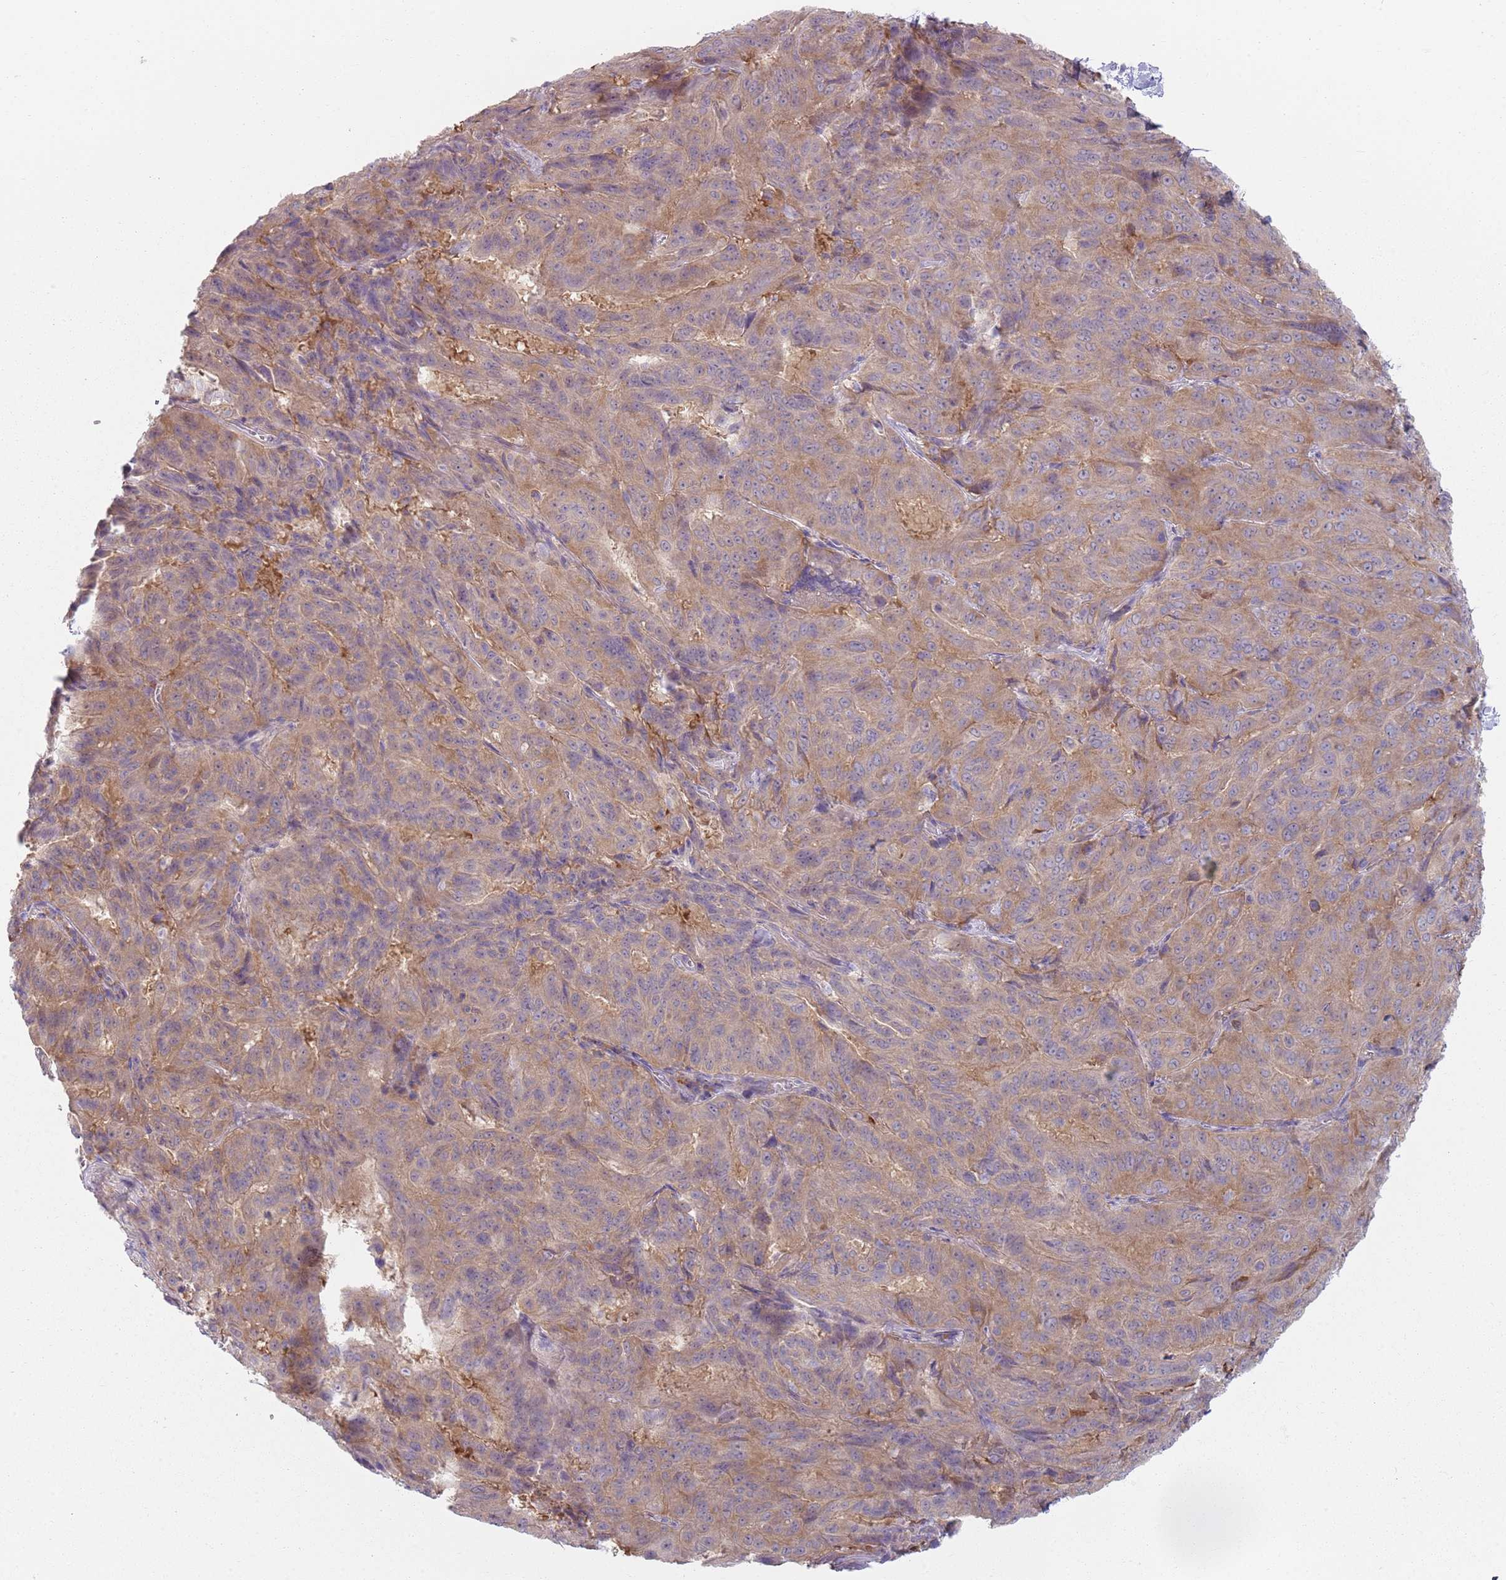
{"staining": {"intensity": "moderate", "quantity": ">75%", "location": "cytoplasmic/membranous"}, "tissue": "pancreatic cancer", "cell_type": "Tumor cells", "image_type": "cancer", "snomed": [{"axis": "morphology", "description": "Adenocarcinoma, NOS"}, {"axis": "topography", "description": "Pancreas"}], "caption": "Pancreatic cancer (adenocarcinoma) was stained to show a protein in brown. There is medium levels of moderate cytoplasmic/membranous positivity in about >75% of tumor cells.", "gene": "SLC26A6", "patient": {"sex": "male", "age": 63}}